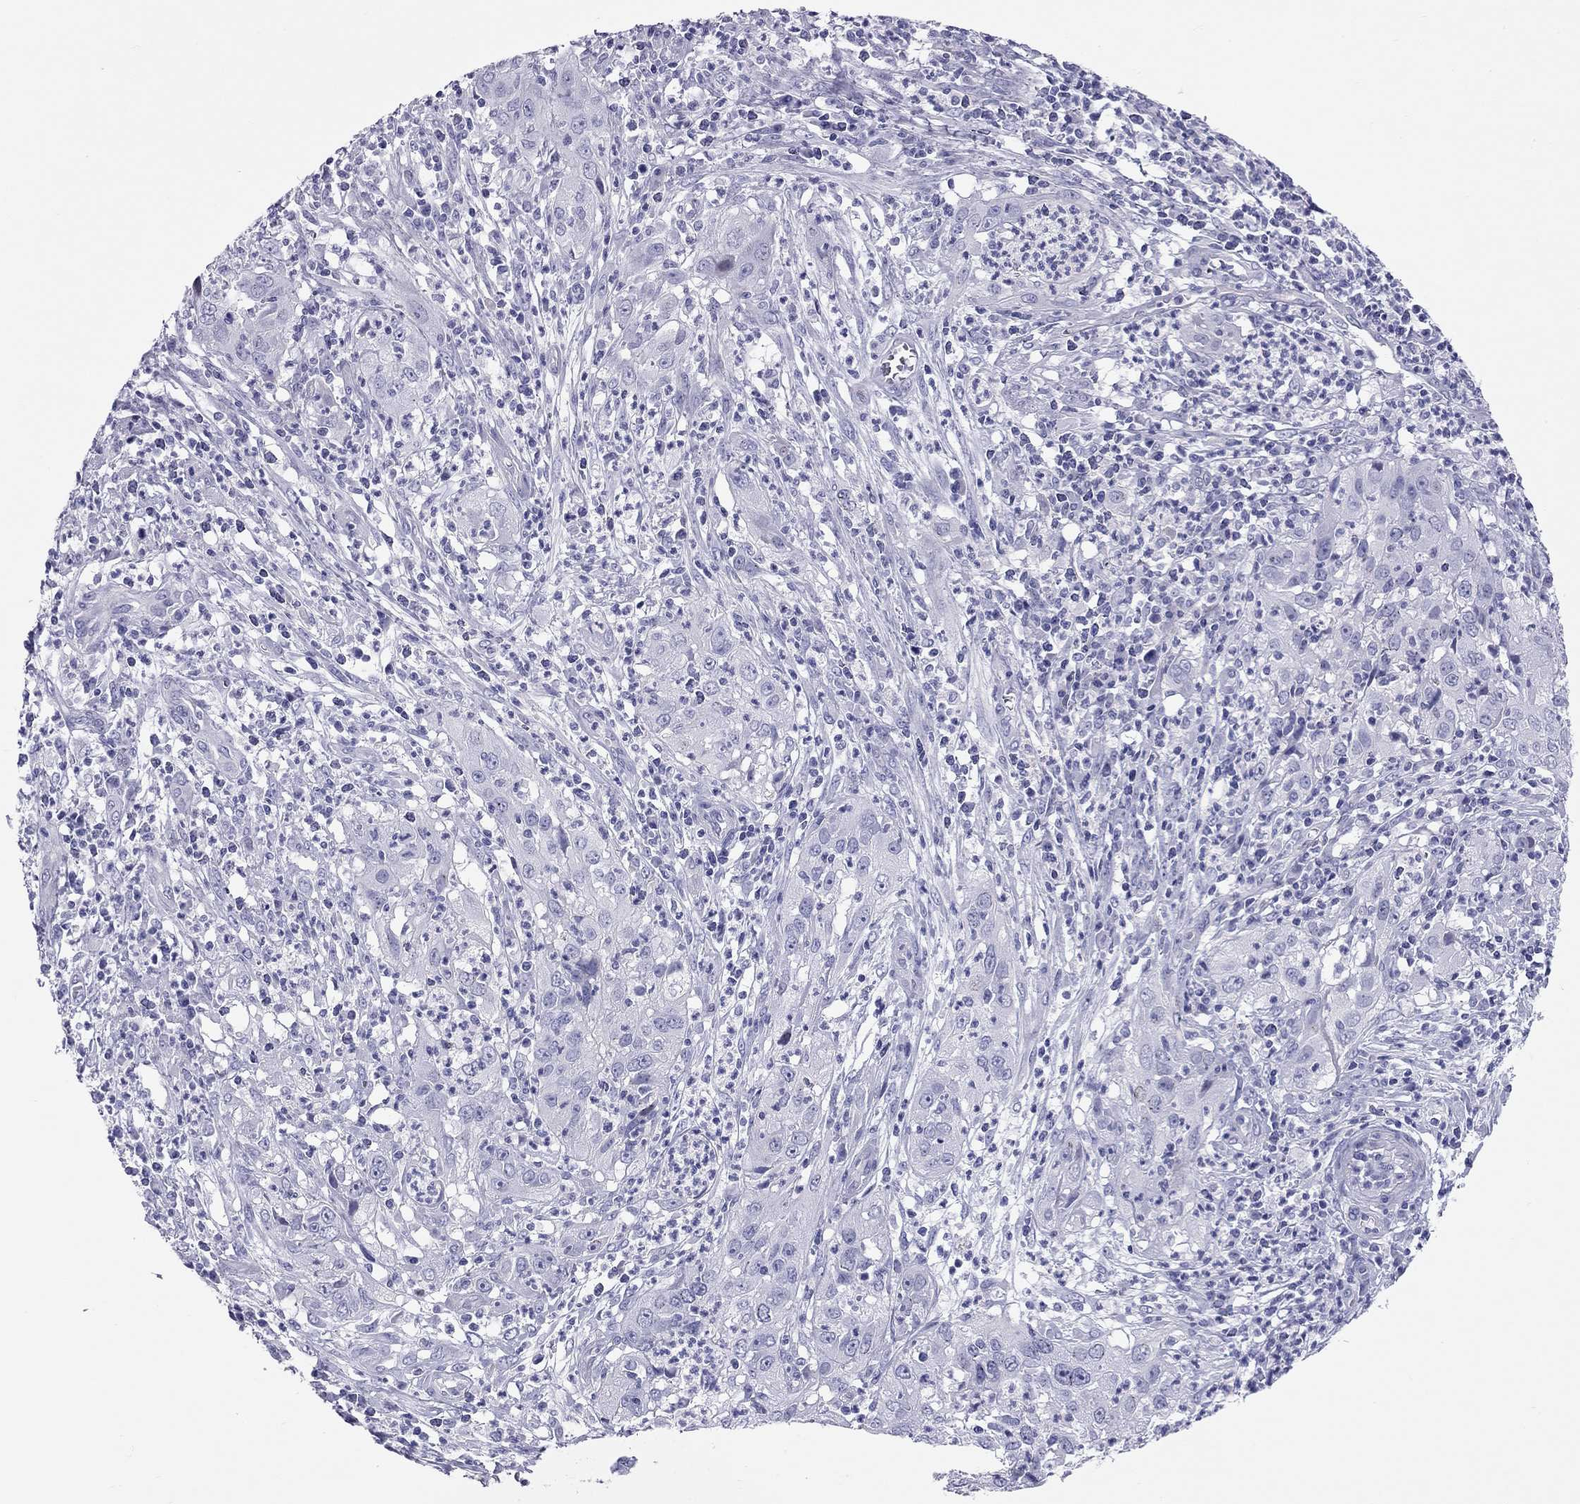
{"staining": {"intensity": "negative", "quantity": "none", "location": "none"}, "tissue": "cervical cancer", "cell_type": "Tumor cells", "image_type": "cancer", "snomed": [{"axis": "morphology", "description": "Squamous cell carcinoma, NOS"}, {"axis": "topography", "description": "Cervix"}], "caption": "IHC of cervical squamous cell carcinoma displays no expression in tumor cells.", "gene": "FSCN3", "patient": {"sex": "female", "age": 32}}